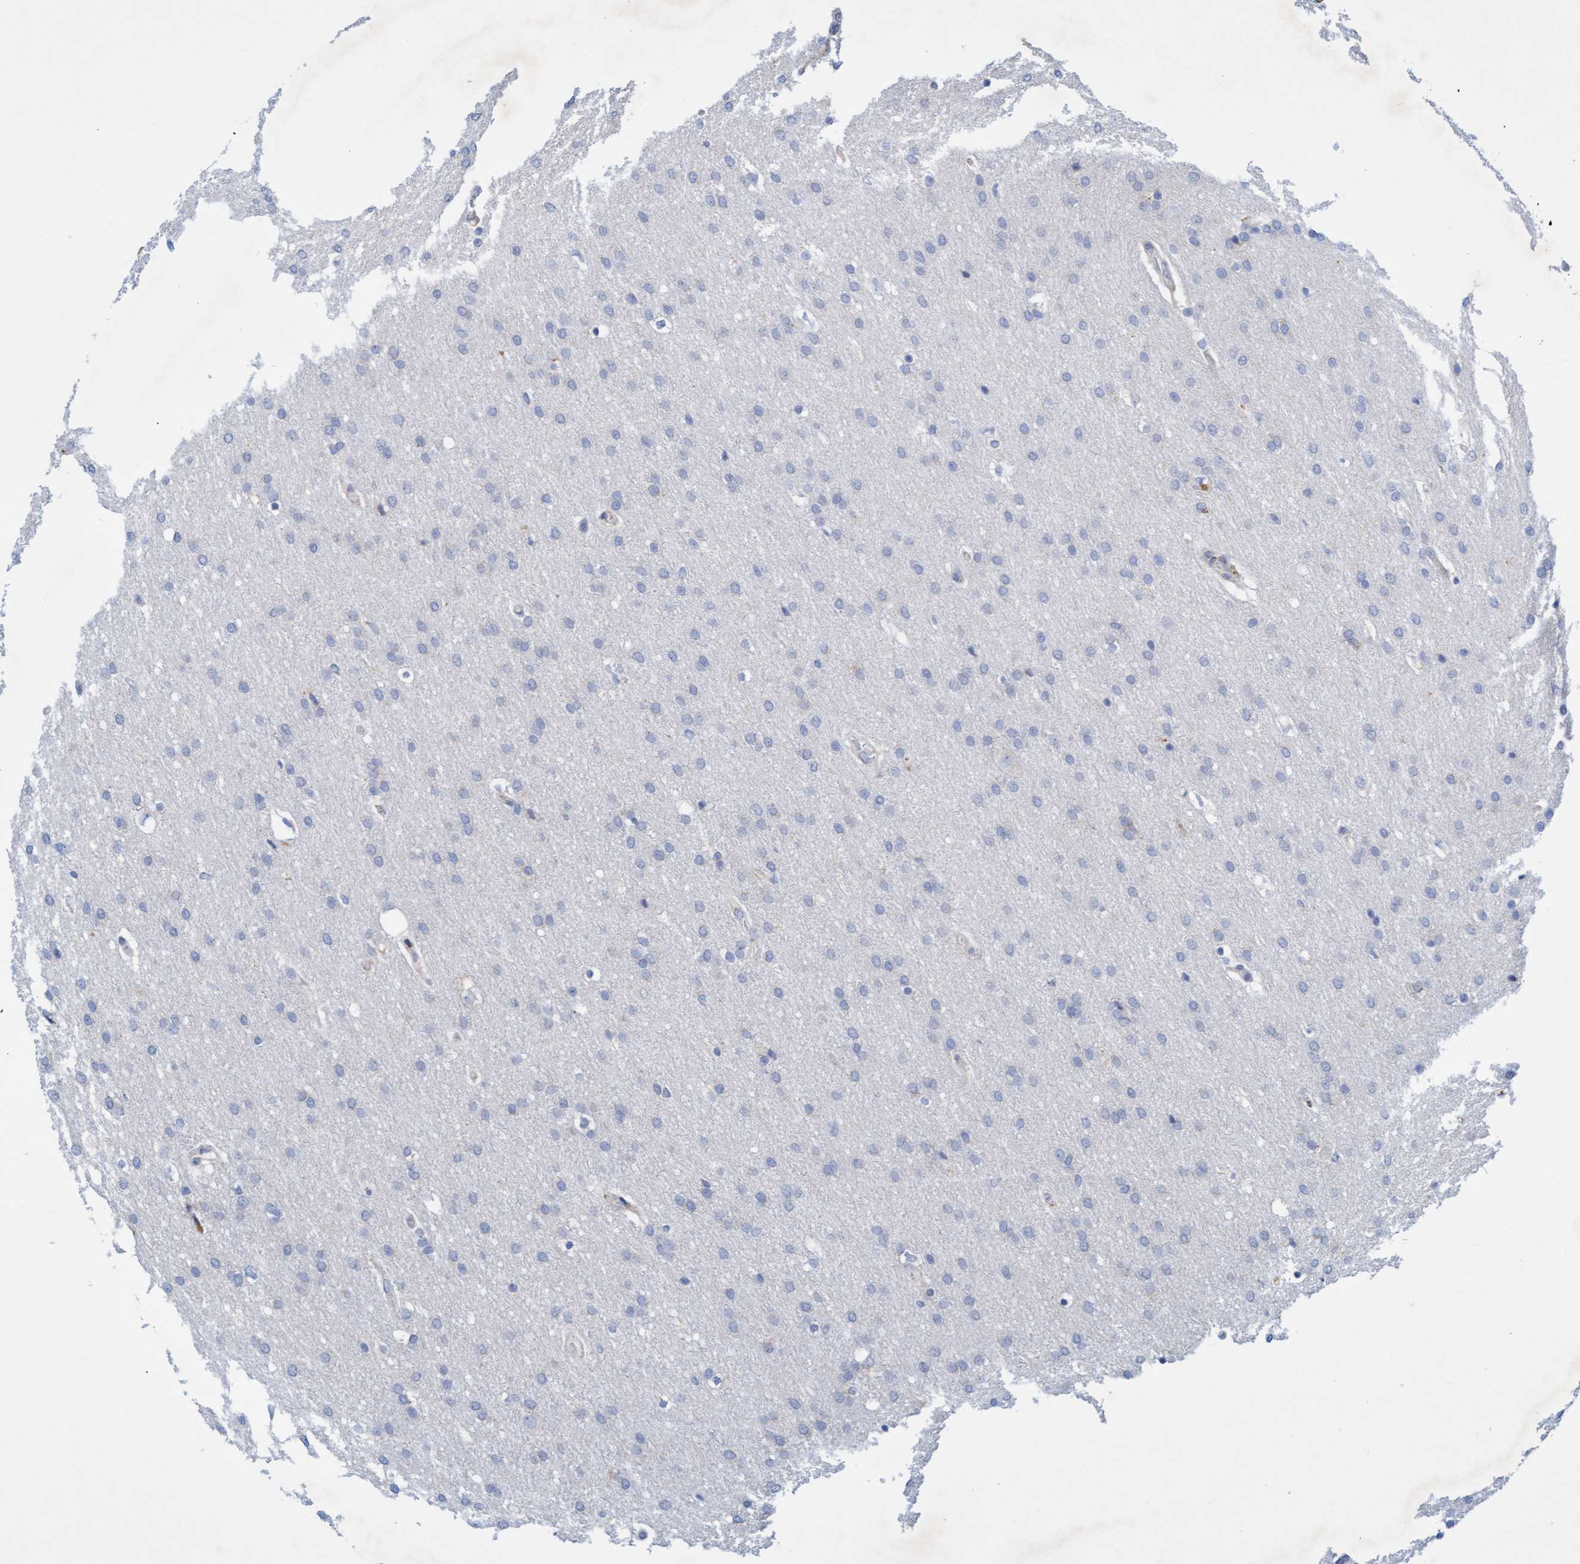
{"staining": {"intensity": "negative", "quantity": "none", "location": "none"}, "tissue": "glioma", "cell_type": "Tumor cells", "image_type": "cancer", "snomed": [{"axis": "morphology", "description": "Glioma, malignant, Low grade"}, {"axis": "topography", "description": "Brain"}], "caption": "Tumor cells are negative for brown protein staining in glioma. (Brightfield microscopy of DAB (3,3'-diaminobenzidine) IHC at high magnification).", "gene": "SGSH", "patient": {"sex": "female", "age": 37}}